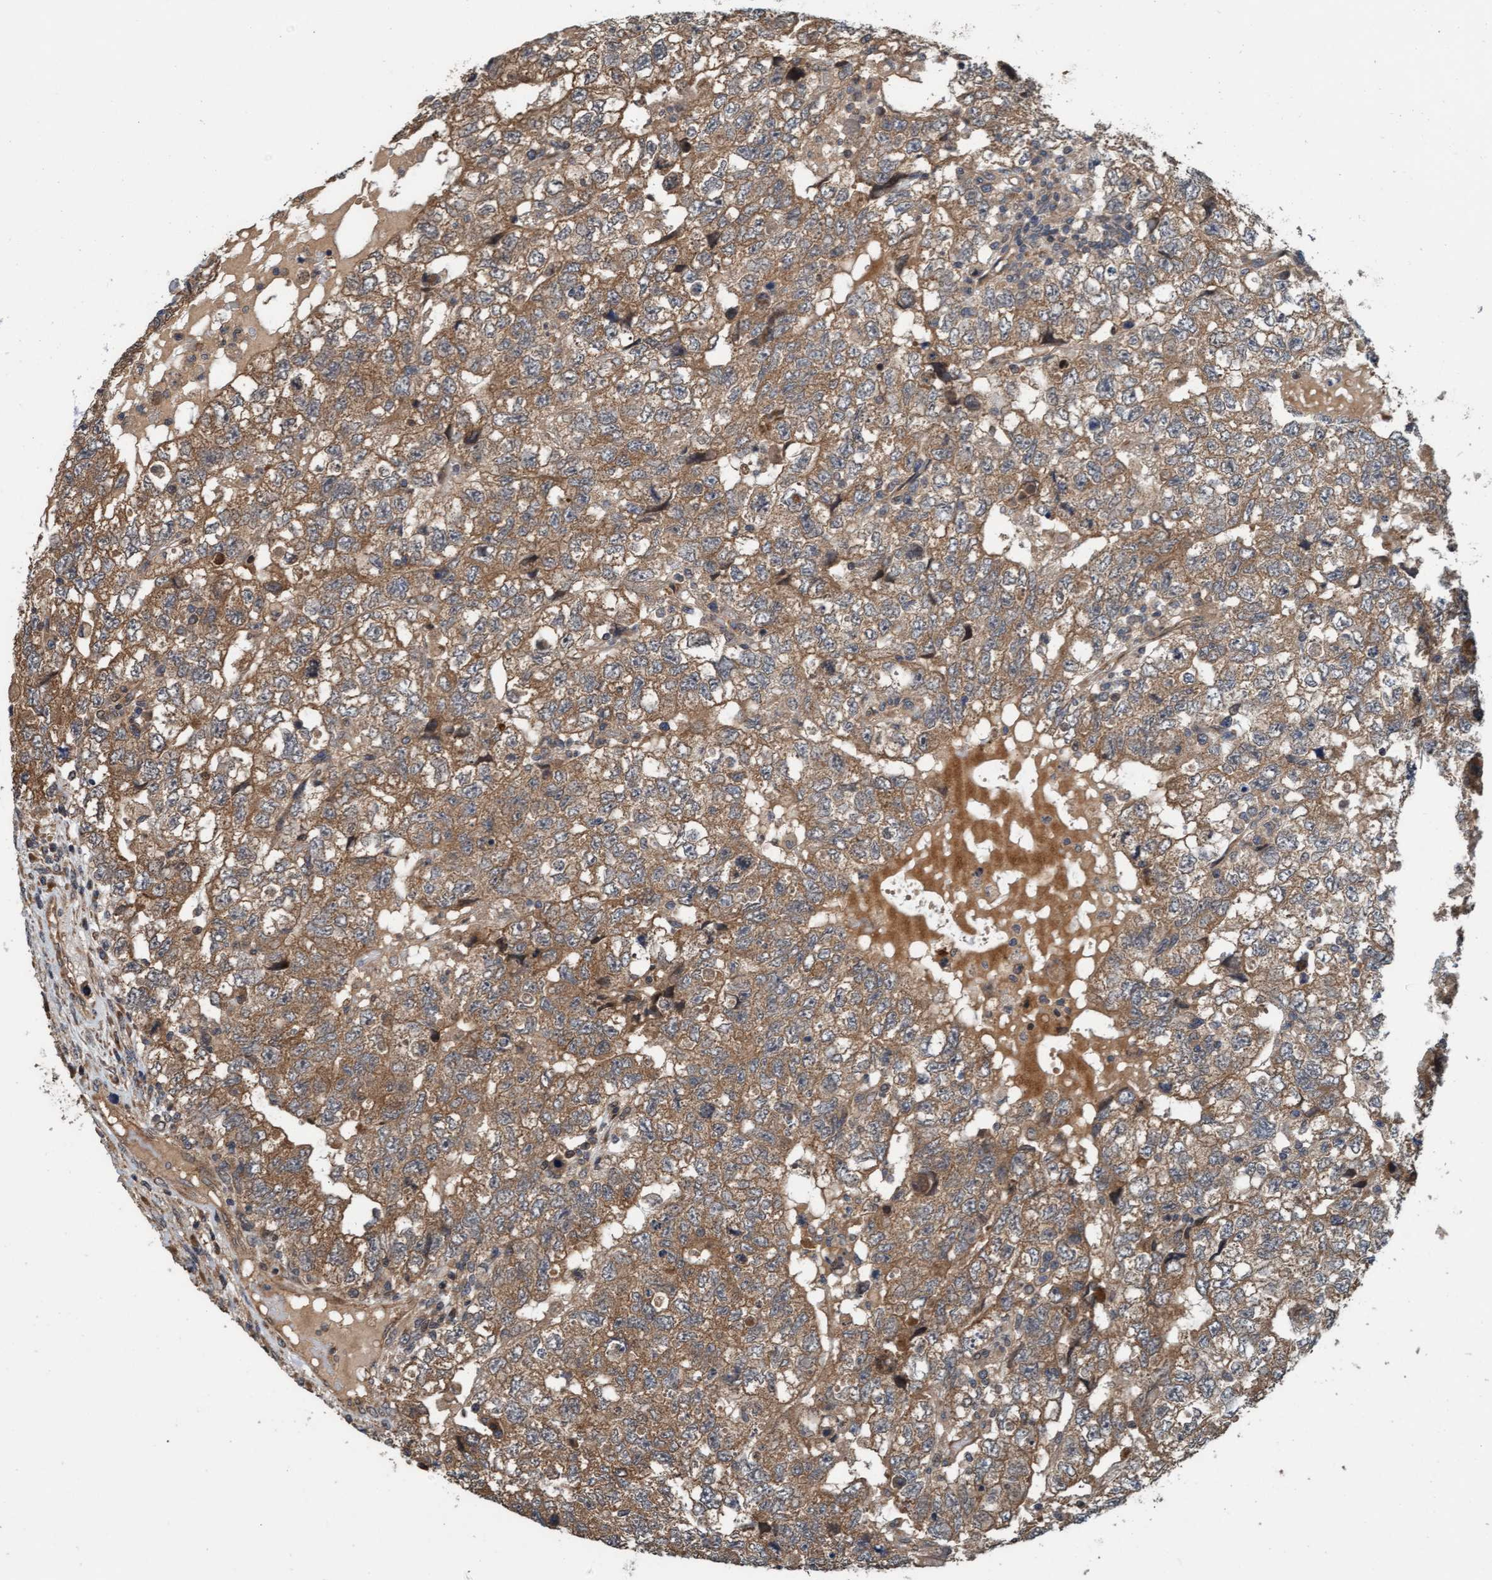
{"staining": {"intensity": "moderate", "quantity": ">75%", "location": "cytoplasmic/membranous"}, "tissue": "testis cancer", "cell_type": "Tumor cells", "image_type": "cancer", "snomed": [{"axis": "morphology", "description": "Carcinoma, Embryonal, NOS"}, {"axis": "topography", "description": "Testis"}], "caption": "An image showing moderate cytoplasmic/membranous staining in about >75% of tumor cells in embryonal carcinoma (testis), as visualized by brown immunohistochemical staining.", "gene": "MLXIP", "patient": {"sex": "male", "age": 36}}